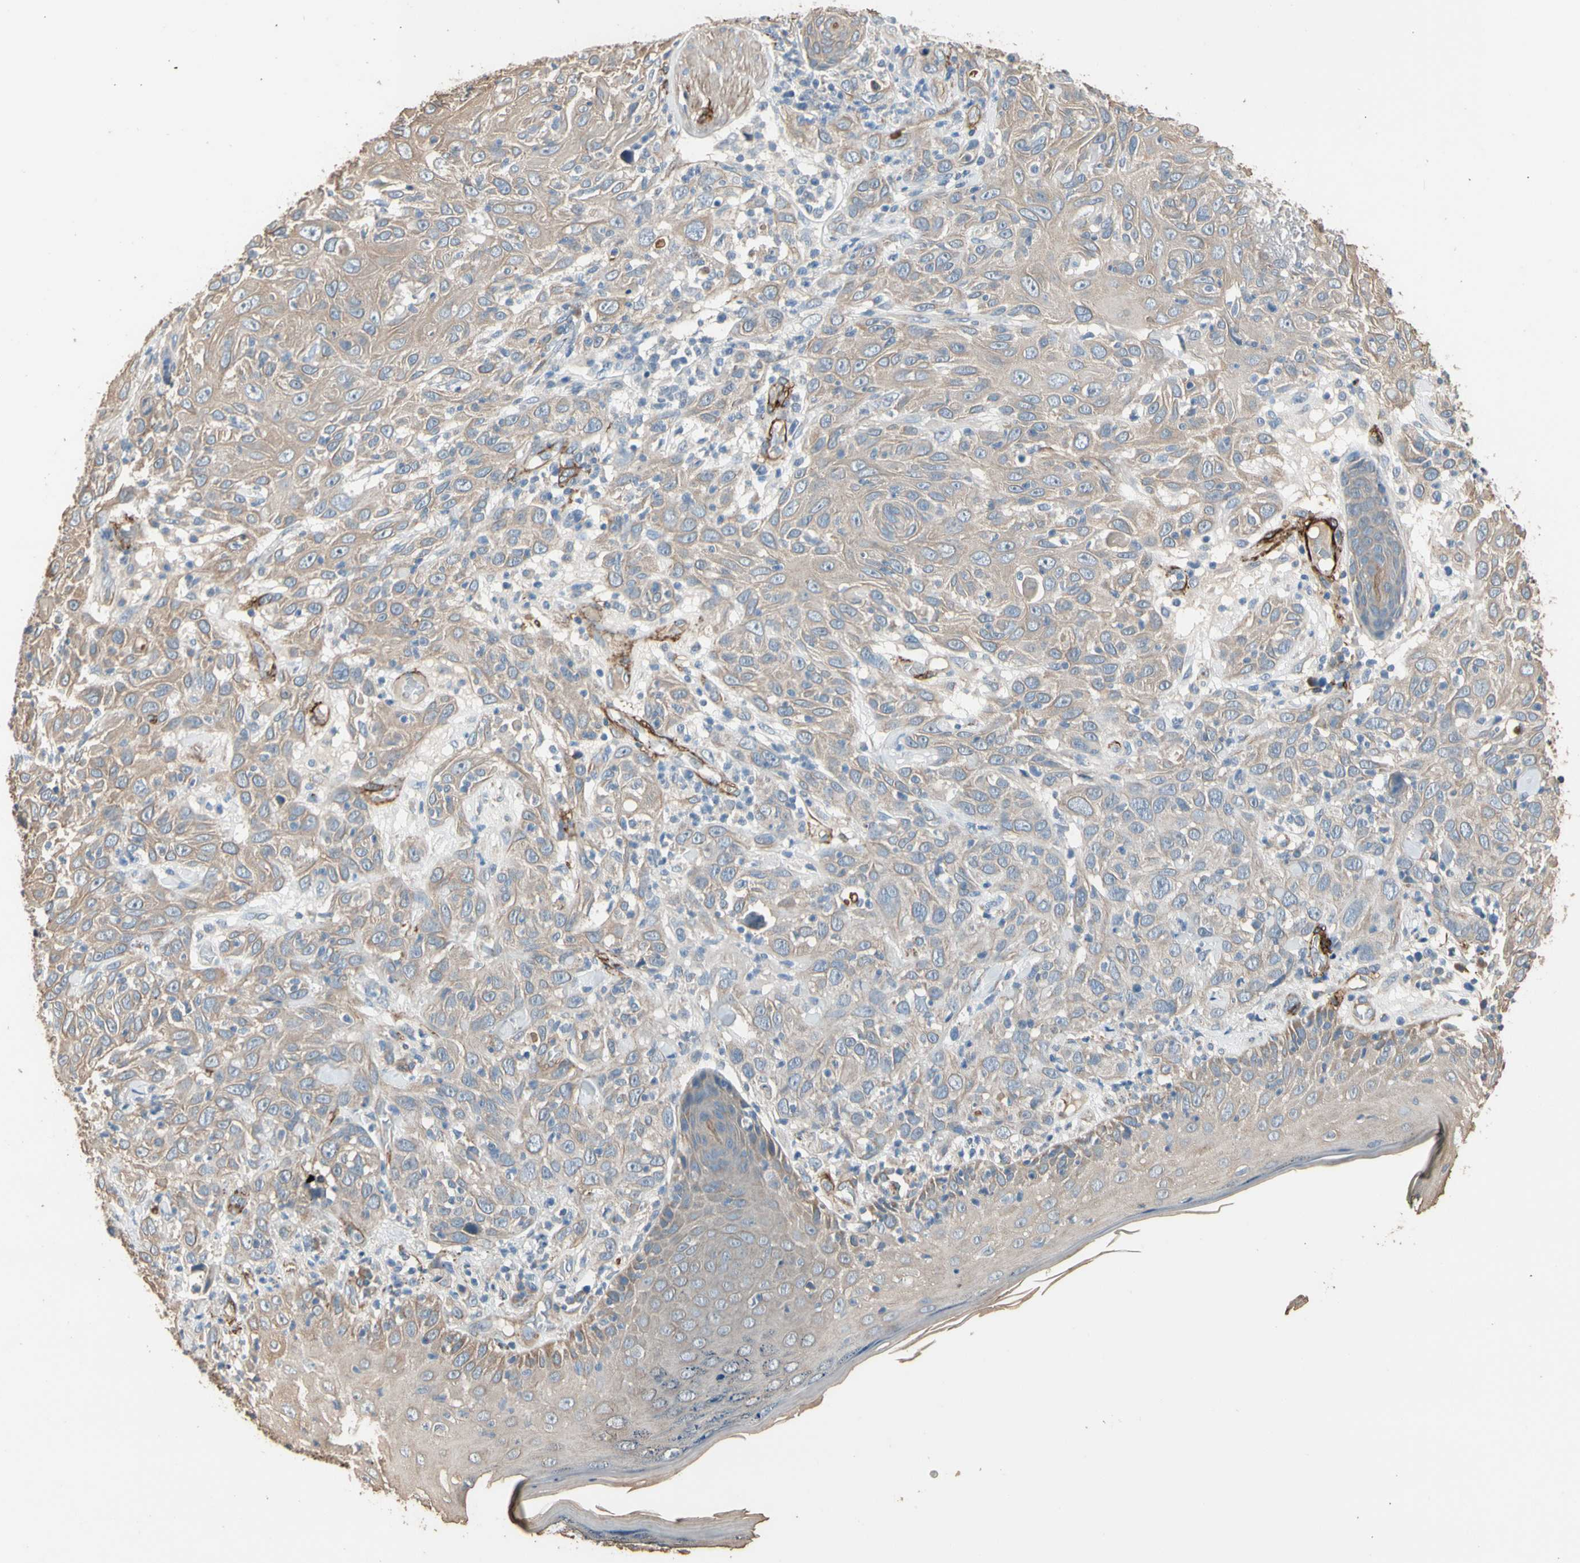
{"staining": {"intensity": "weak", "quantity": ">75%", "location": "cytoplasmic/membranous"}, "tissue": "skin cancer", "cell_type": "Tumor cells", "image_type": "cancer", "snomed": [{"axis": "morphology", "description": "Squamous cell carcinoma, NOS"}, {"axis": "topography", "description": "Skin"}], "caption": "Immunohistochemistry (IHC) of human squamous cell carcinoma (skin) shows low levels of weak cytoplasmic/membranous positivity in about >75% of tumor cells.", "gene": "SUSD2", "patient": {"sex": "female", "age": 88}}